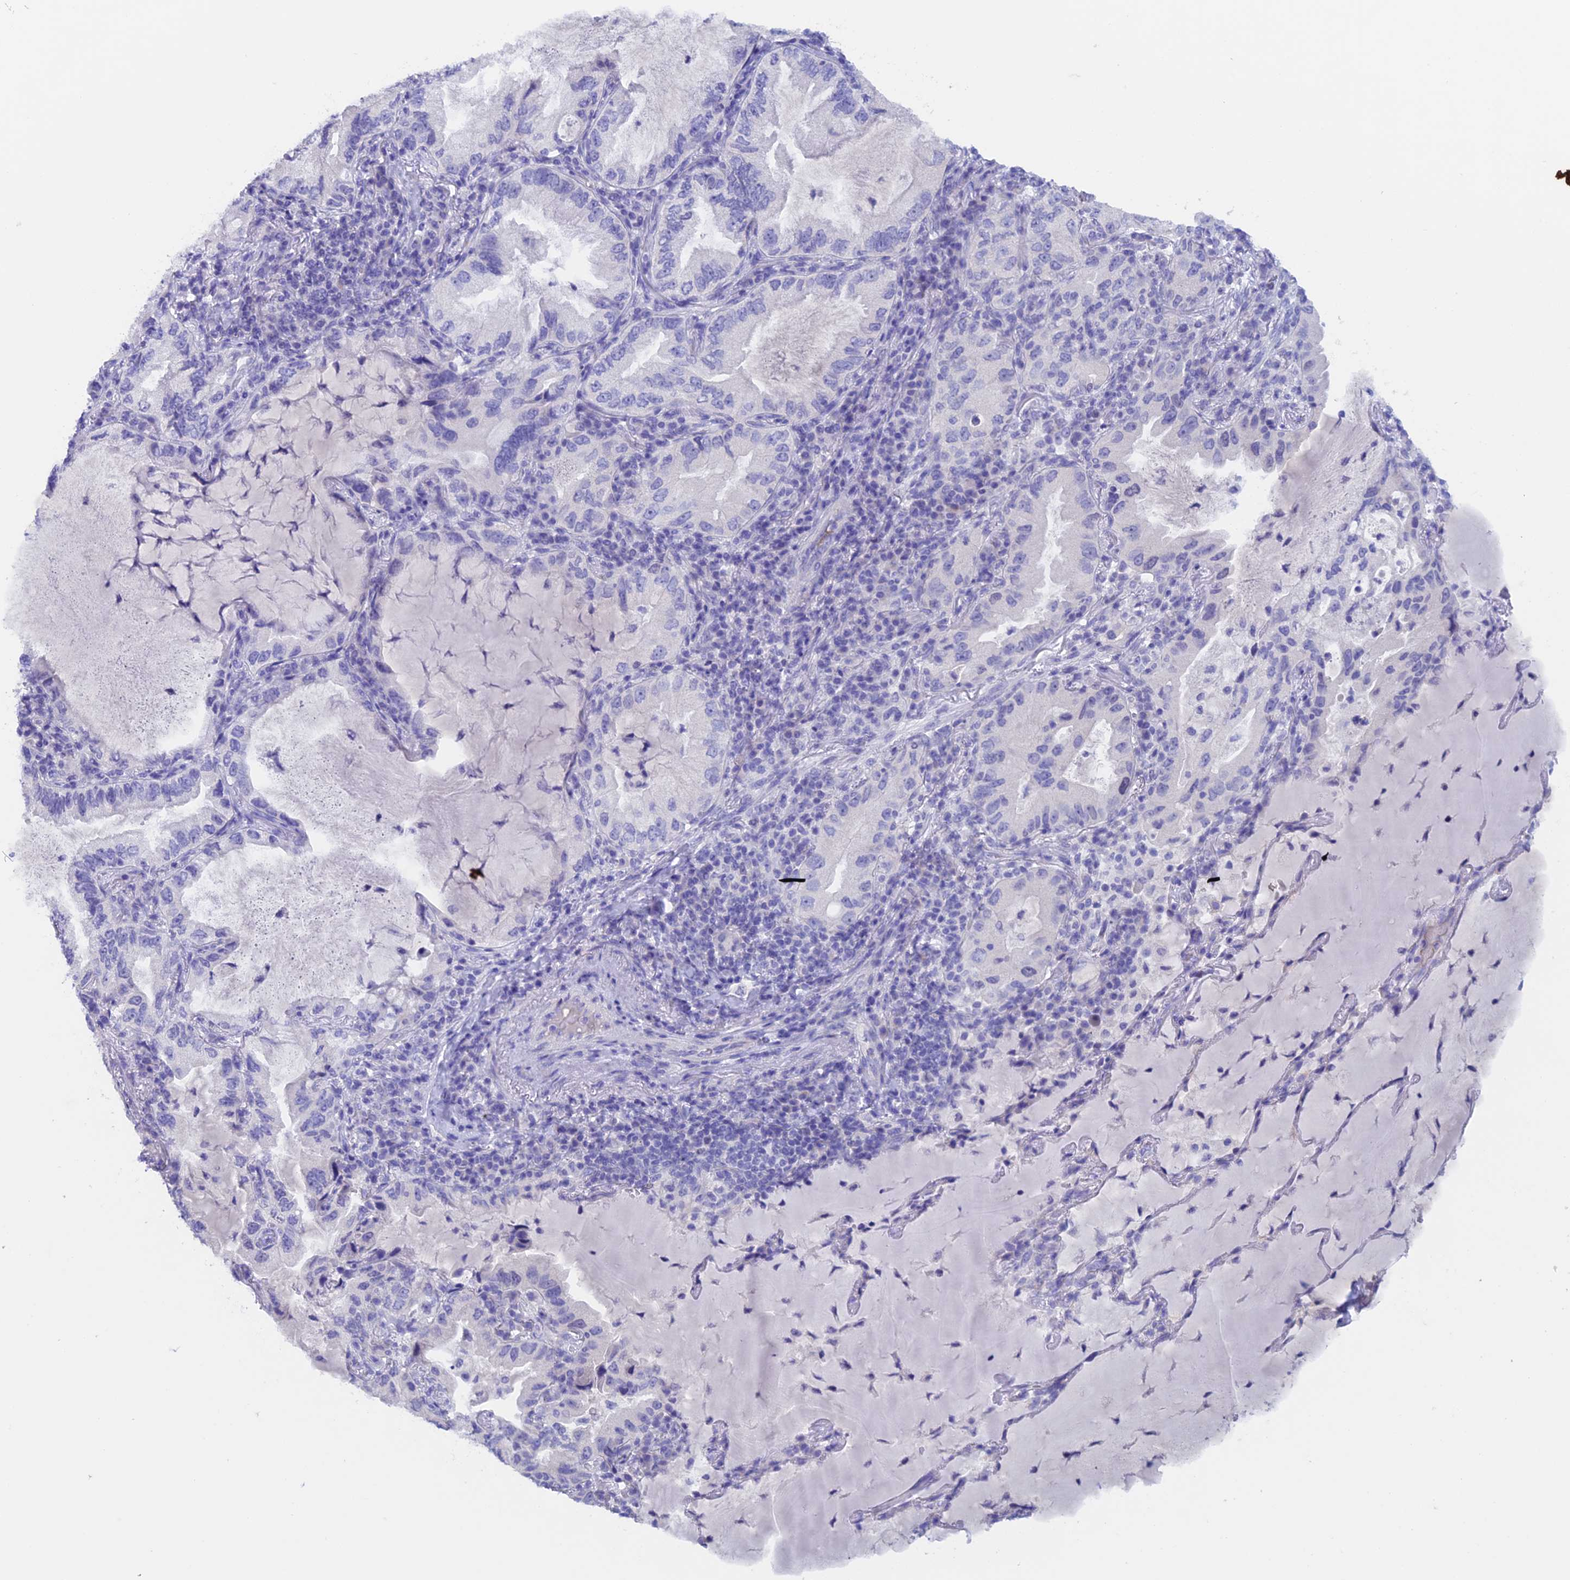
{"staining": {"intensity": "negative", "quantity": "none", "location": "none"}, "tissue": "lung cancer", "cell_type": "Tumor cells", "image_type": "cancer", "snomed": [{"axis": "morphology", "description": "Adenocarcinoma, NOS"}, {"axis": "topography", "description": "Lung"}], "caption": "Tumor cells are negative for brown protein staining in adenocarcinoma (lung). (DAB immunohistochemistry with hematoxylin counter stain).", "gene": "PSMC3IP", "patient": {"sex": "female", "age": 69}}